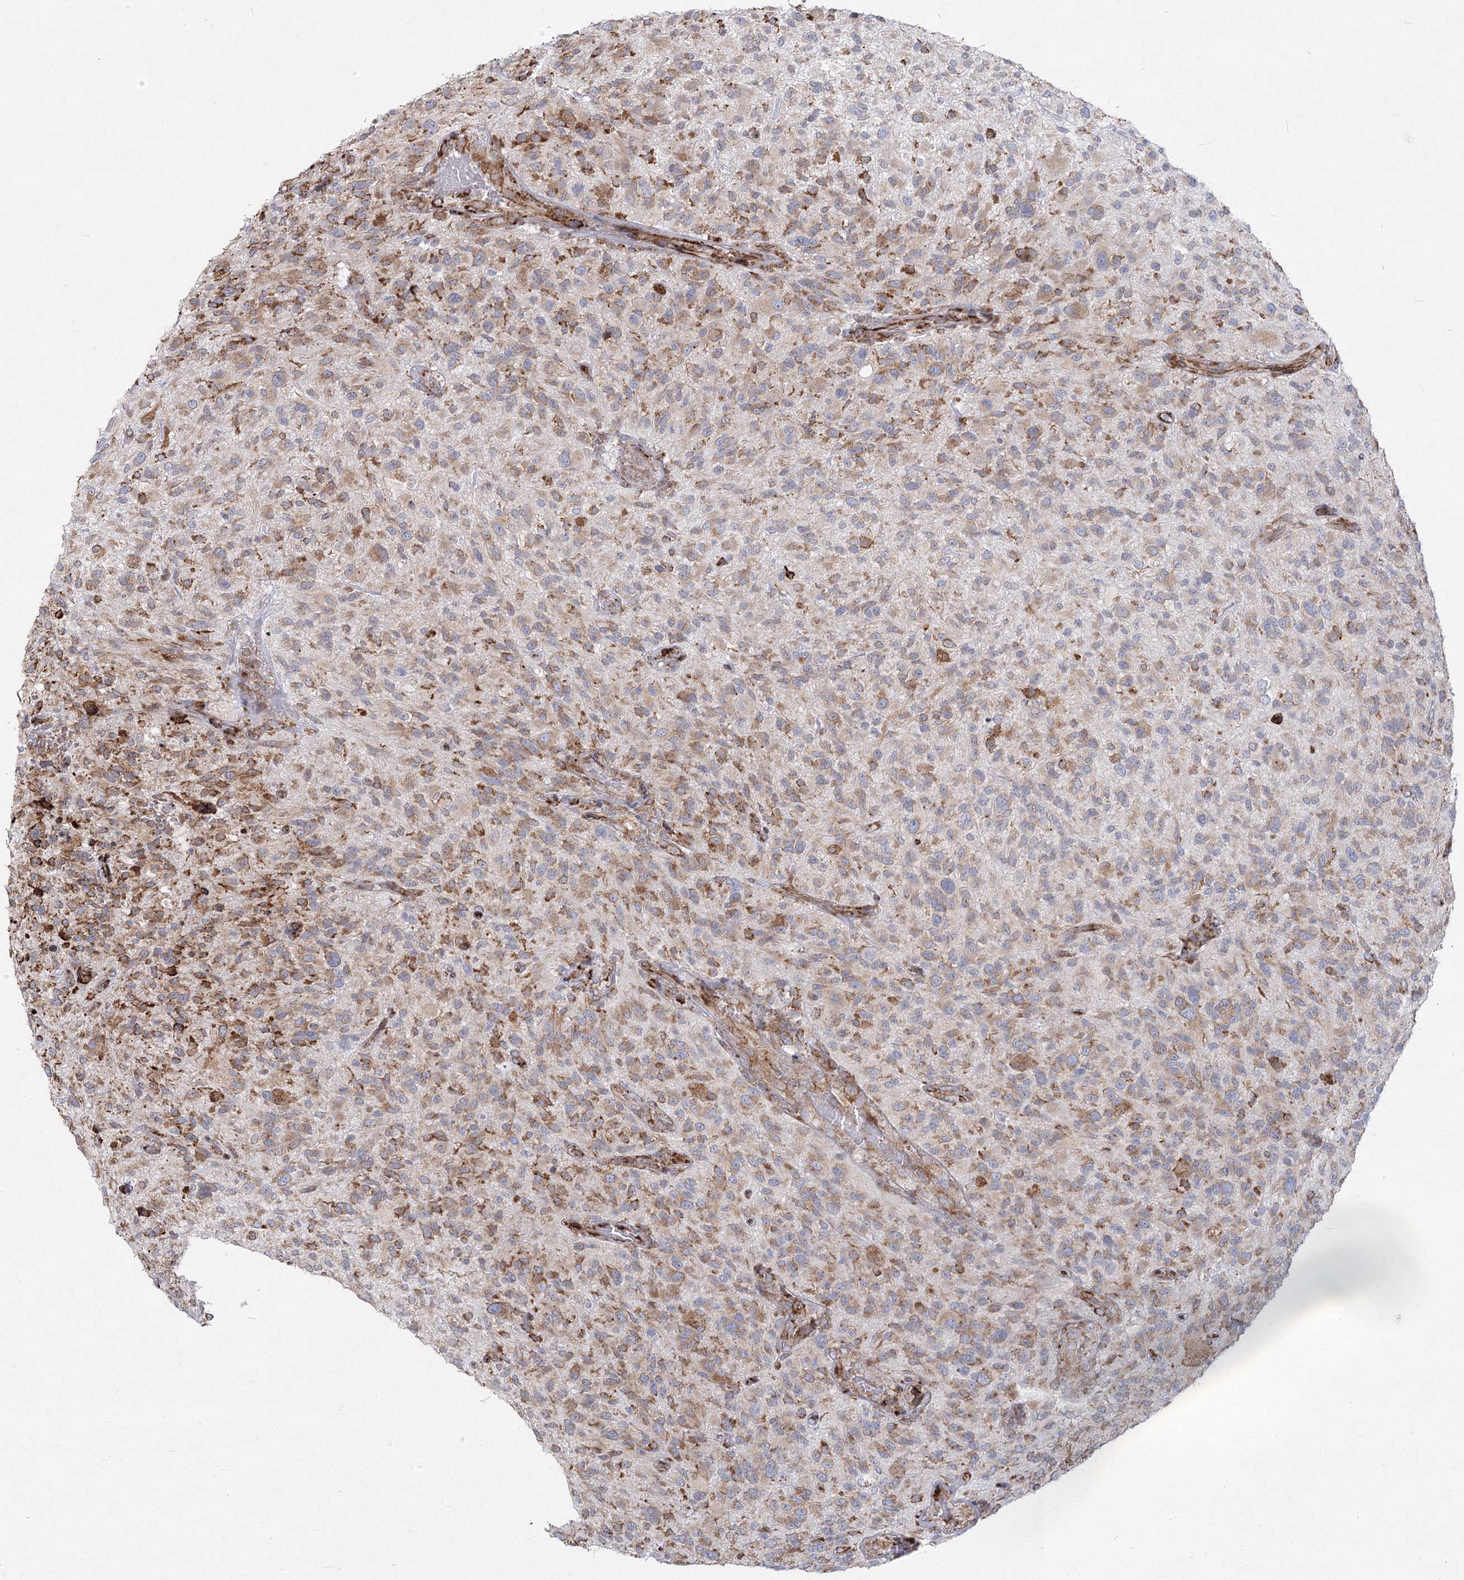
{"staining": {"intensity": "moderate", "quantity": "25%-75%", "location": "cytoplasmic/membranous"}, "tissue": "glioma", "cell_type": "Tumor cells", "image_type": "cancer", "snomed": [{"axis": "morphology", "description": "Glioma, malignant, High grade"}, {"axis": "topography", "description": "Brain"}], "caption": "There is medium levels of moderate cytoplasmic/membranous positivity in tumor cells of glioma, as demonstrated by immunohistochemical staining (brown color).", "gene": "NHLRC2", "patient": {"sex": "male", "age": 47}}